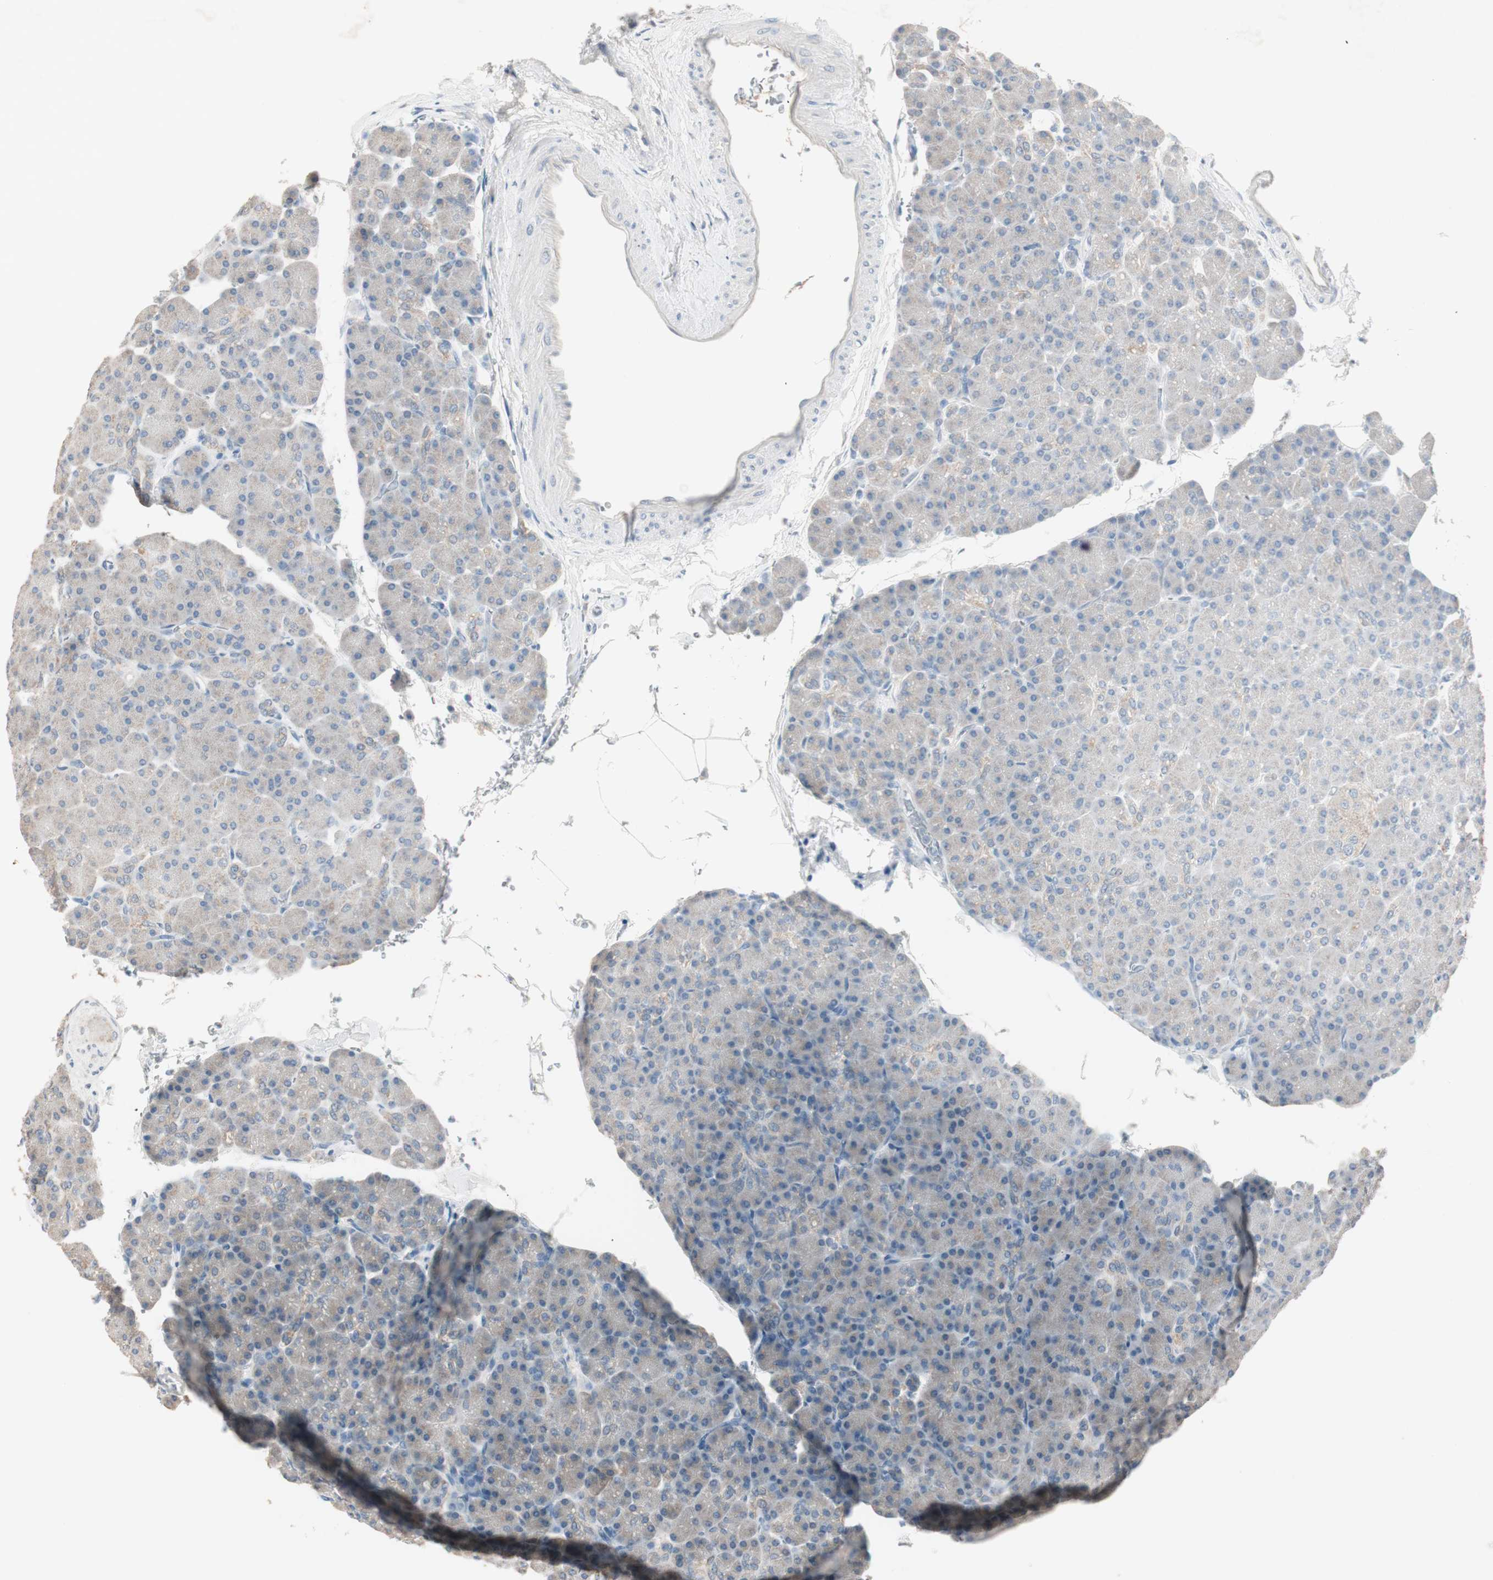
{"staining": {"intensity": "weak", "quantity": ">75%", "location": "cytoplasmic/membranous"}, "tissue": "pancreas", "cell_type": "Exocrine glandular cells", "image_type": "normal", "snomed": [{"axis": "morphology", "description": "Normal tissue, NOS"}, {"axis": "topography", "description": "Pancreas"}], "caption": "Immunohistochemistry (IHC) micrograph of benign pancreas: pancreas stained using immunohistochemistry shows low levels of weak protein expression localized specifically in the cytoplasmic/membranous of exocrine glandular cells, appearing as a cytoplasmic/membranous brown color.", "gene": "KHK", "patient": {"sex": "female", "age": 43}}